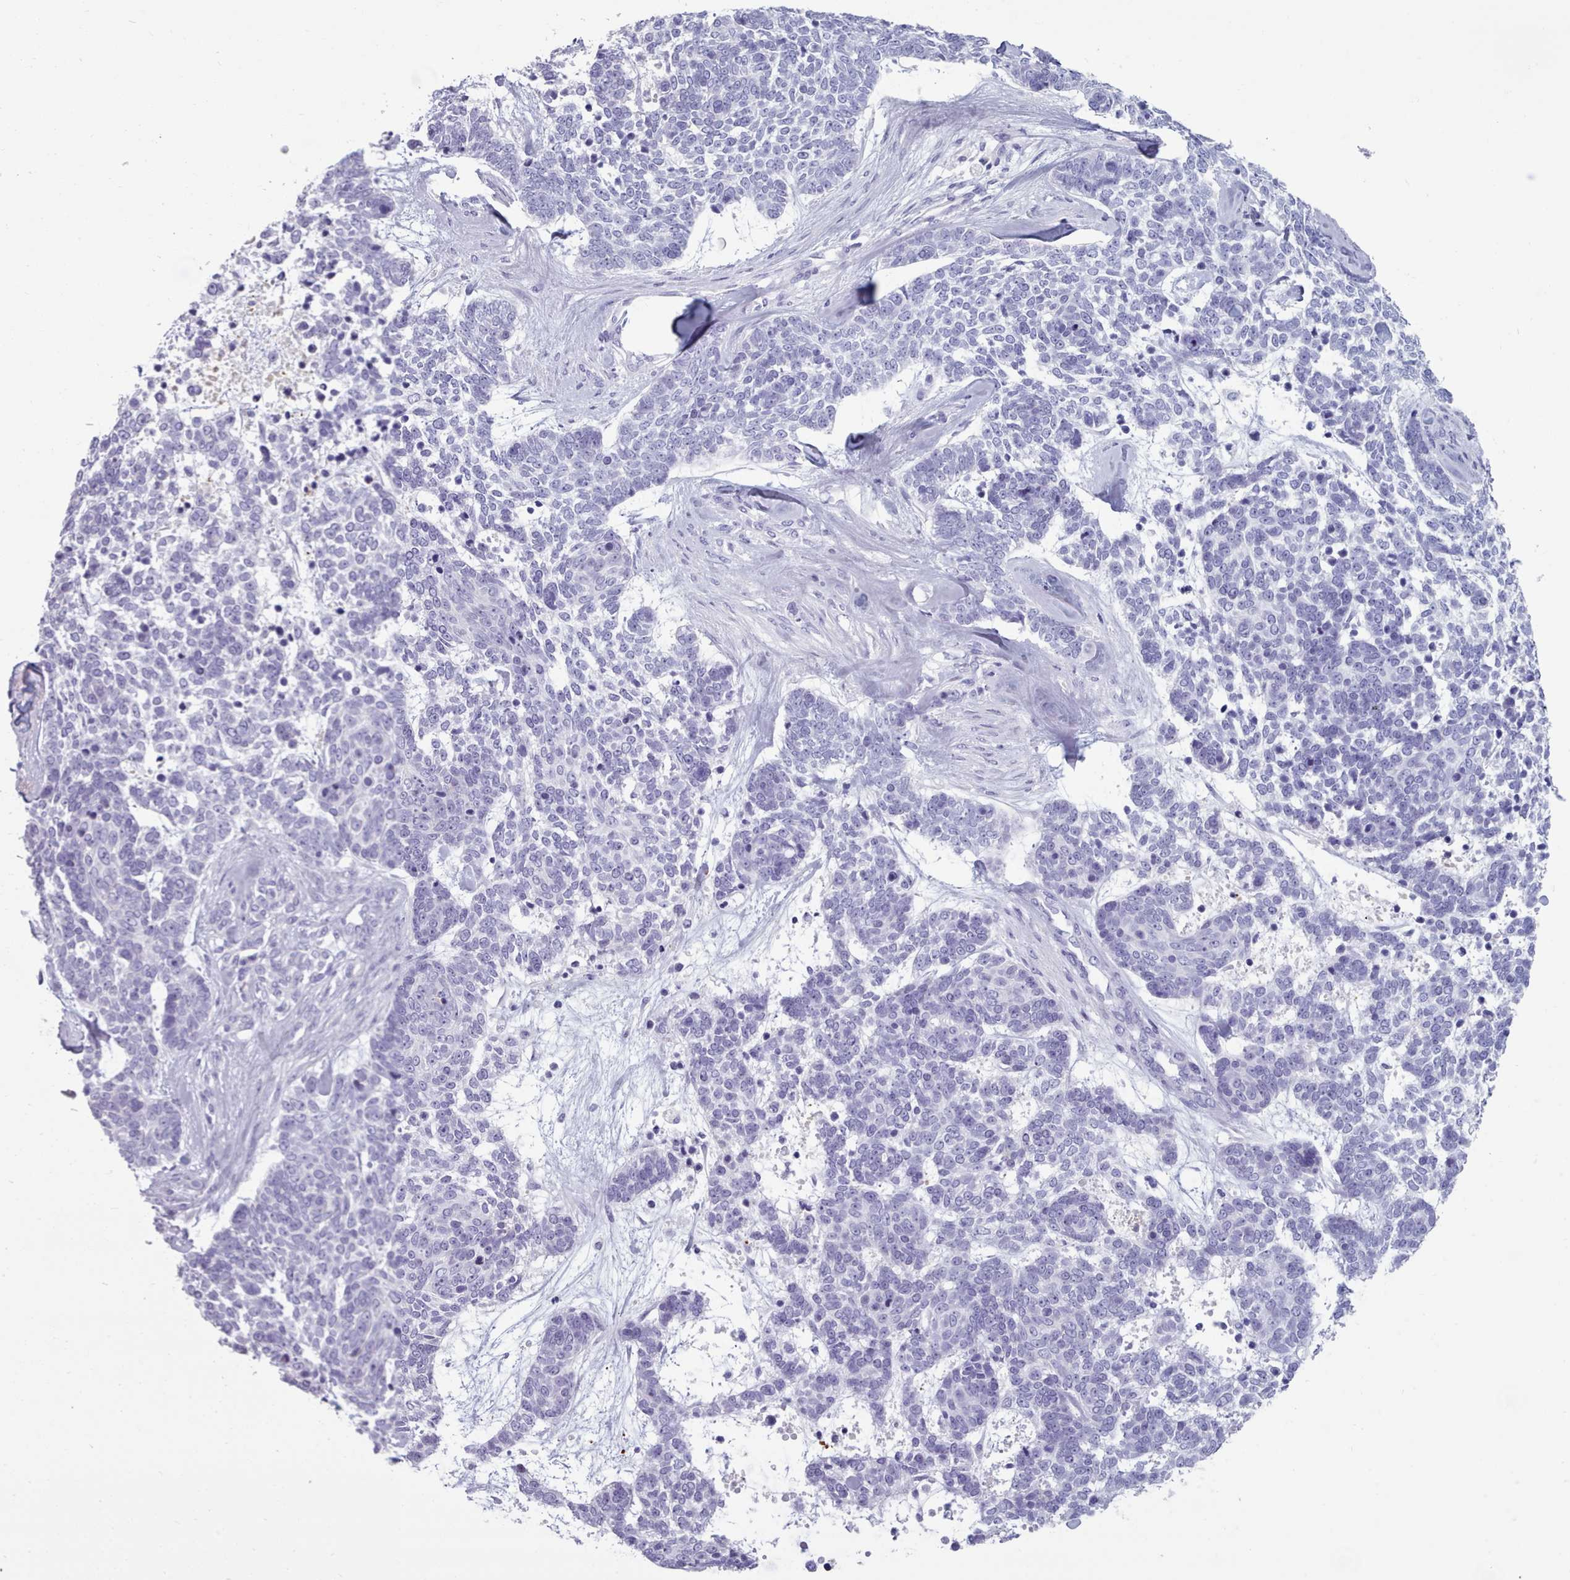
{"staining": {"intensity": "negative", "quantity": "none", "location": "none"}, "tissue": "skin cancer", "cell_type": "Tumor cells", "image_type": "cancer", "snomed": [{"axis": "morphology", "description": "Basal cell carcinoma"}, {"axis": "topography", "description": "Skin"}], "caption": "There is no significant staining in tumor cells of skin cancer.", "gene": "ZNF43", "patient": {"sex": "female", "age": 81}}